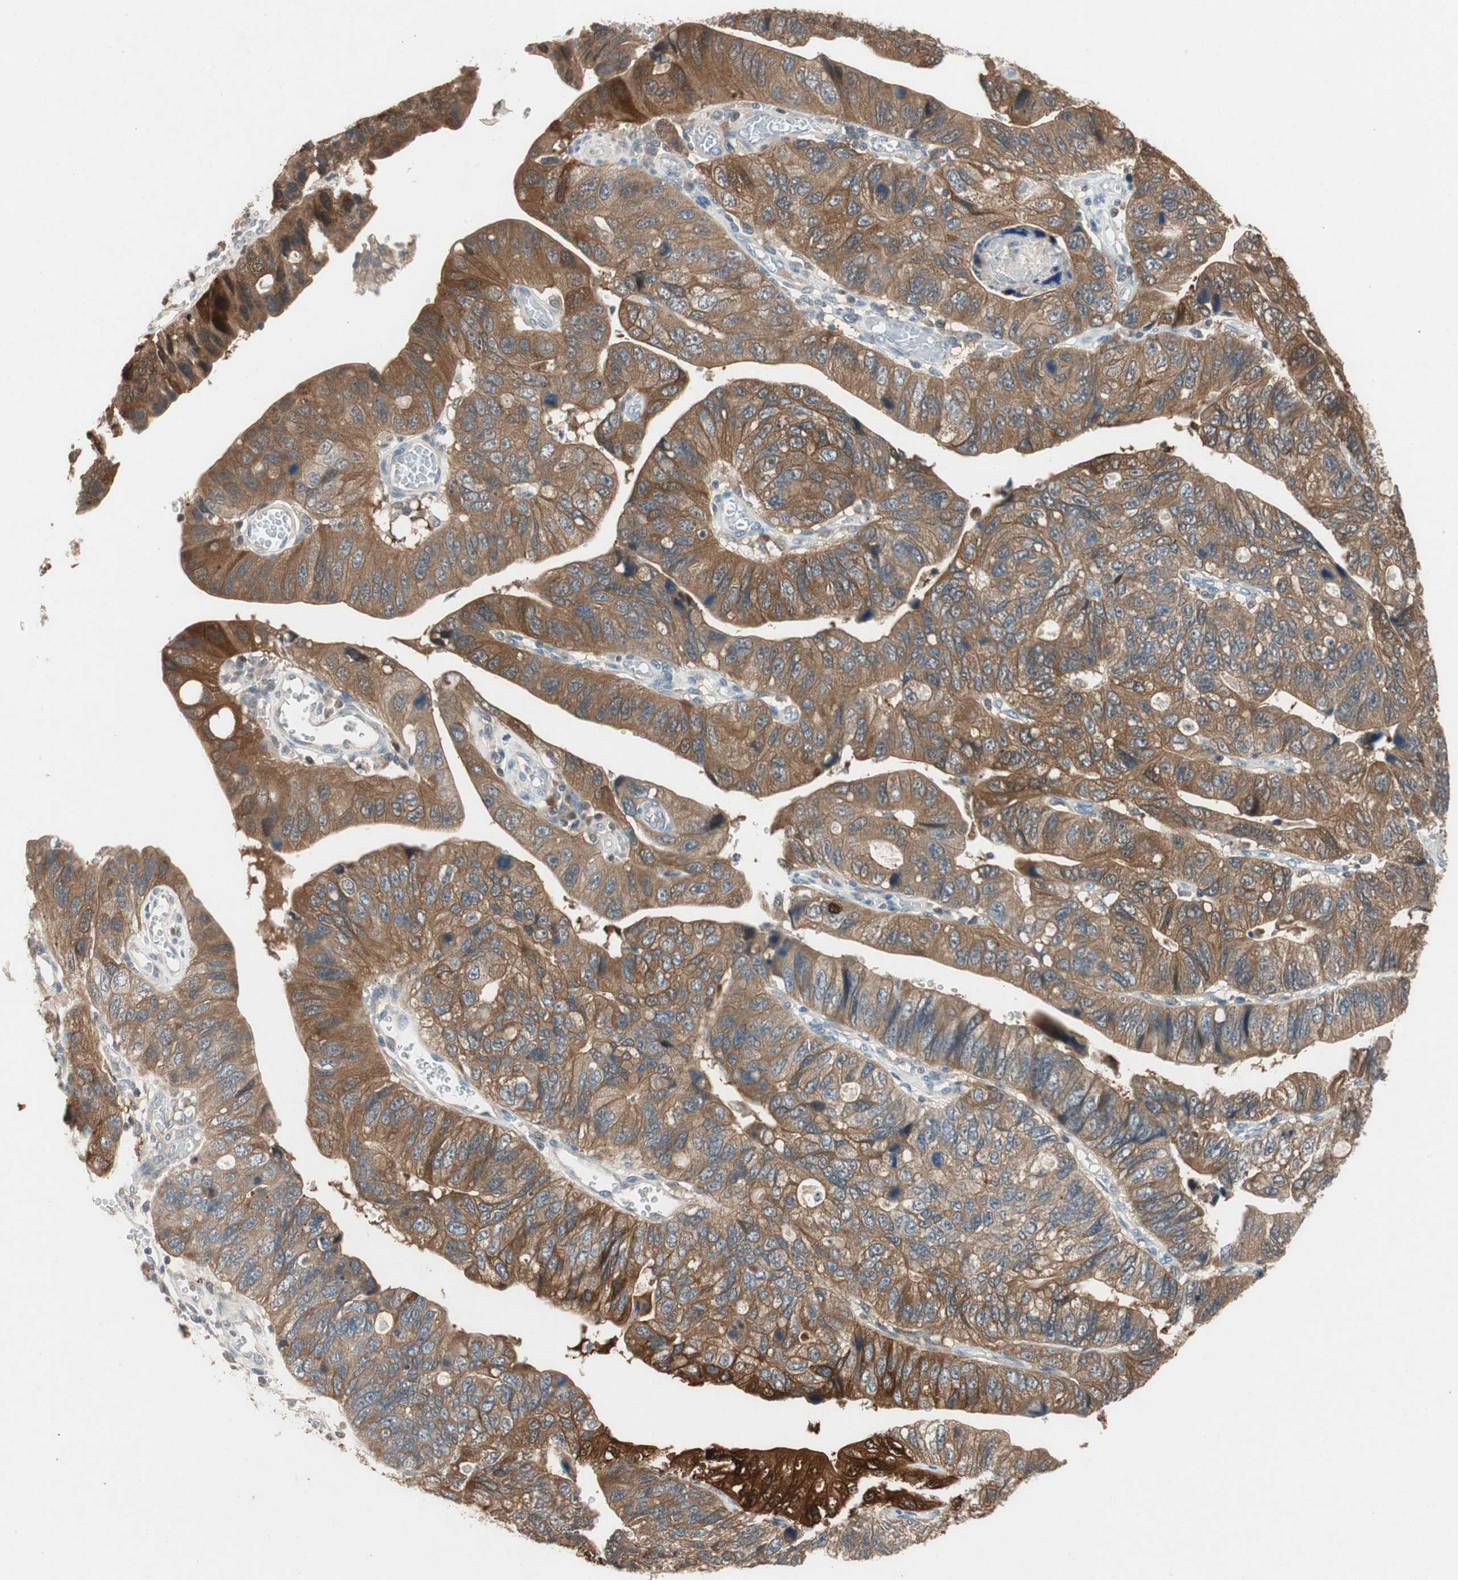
{"staining": {"intensity": "moderate", "quantity": "<25%", "location": "cytoplasmic/membranous,nuclear"}, "tissue": "stomach cancer", "cell_type": "Tumor cells", "image_type": "cancer", "snomed": [{"axis": "morphology", "description": "Adenocarcinoma, NOS"}, {"axis": "topography", "description": "Stomach"}], "caption": "Stomach adenocarcinoma stained with a brown dye reveals moderate cytoplasmic/membranous and nuclear positive positivity in about <25% of tumor cells.", "gene": "SERPINB5", "patient": {"sex": "male", "age": 59}}